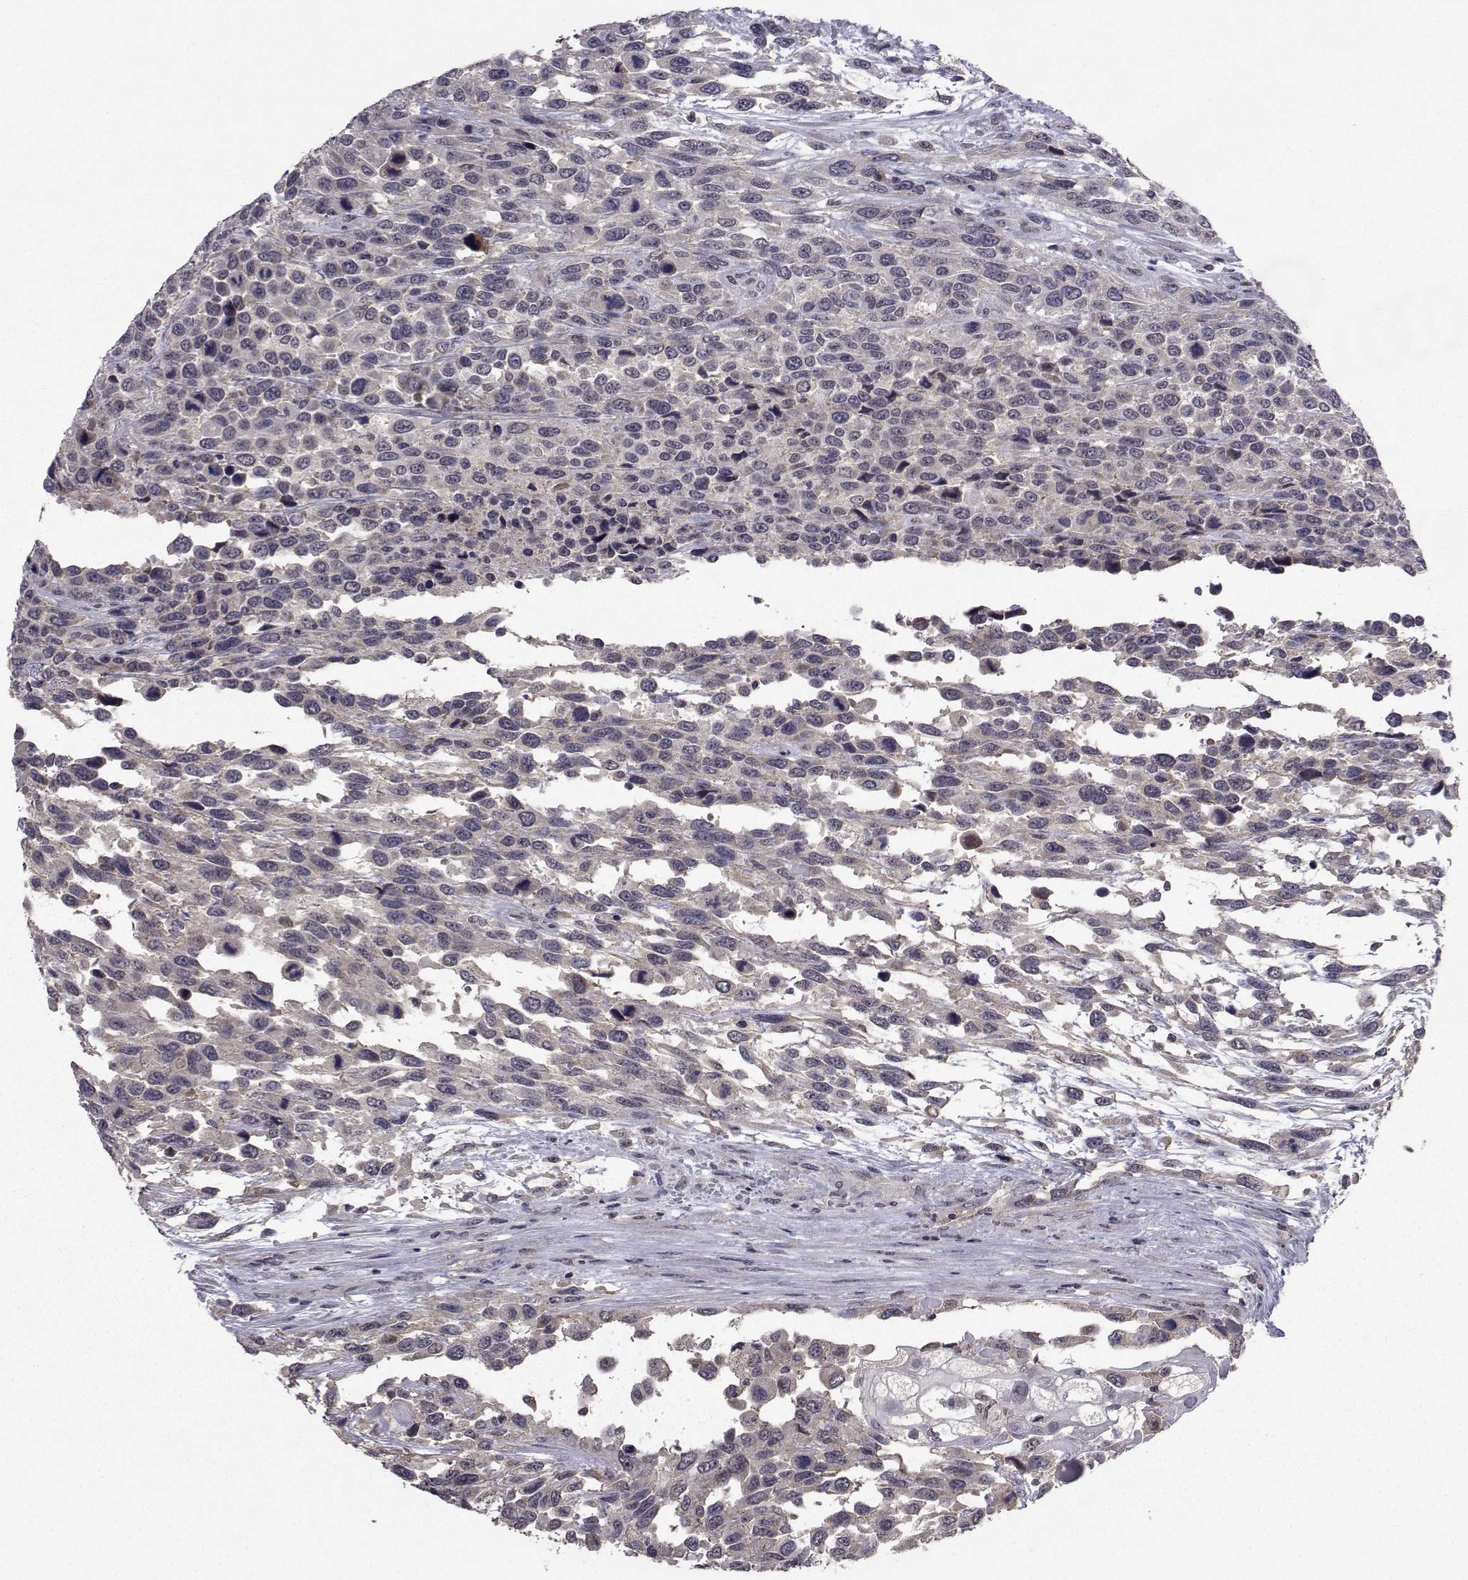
{"staining": {"intensity": "negative", "quantity": "none", "location": "none"}, "tissue": "urothelial cancer", "cell_type": "Tumor cells", "image_type": "cancer", "snomed": [{"axis": "morphology", "description": "Urothelial carcinoma, High grade"}, {"axis": "topography", "description": "Urinary bladder"}], "caption": "The micrograph reveals no significant expression in tumor cells of urothelial cancer.", "gene": "CYP2S1", "patient": {"sex": "female", "age": 70}}